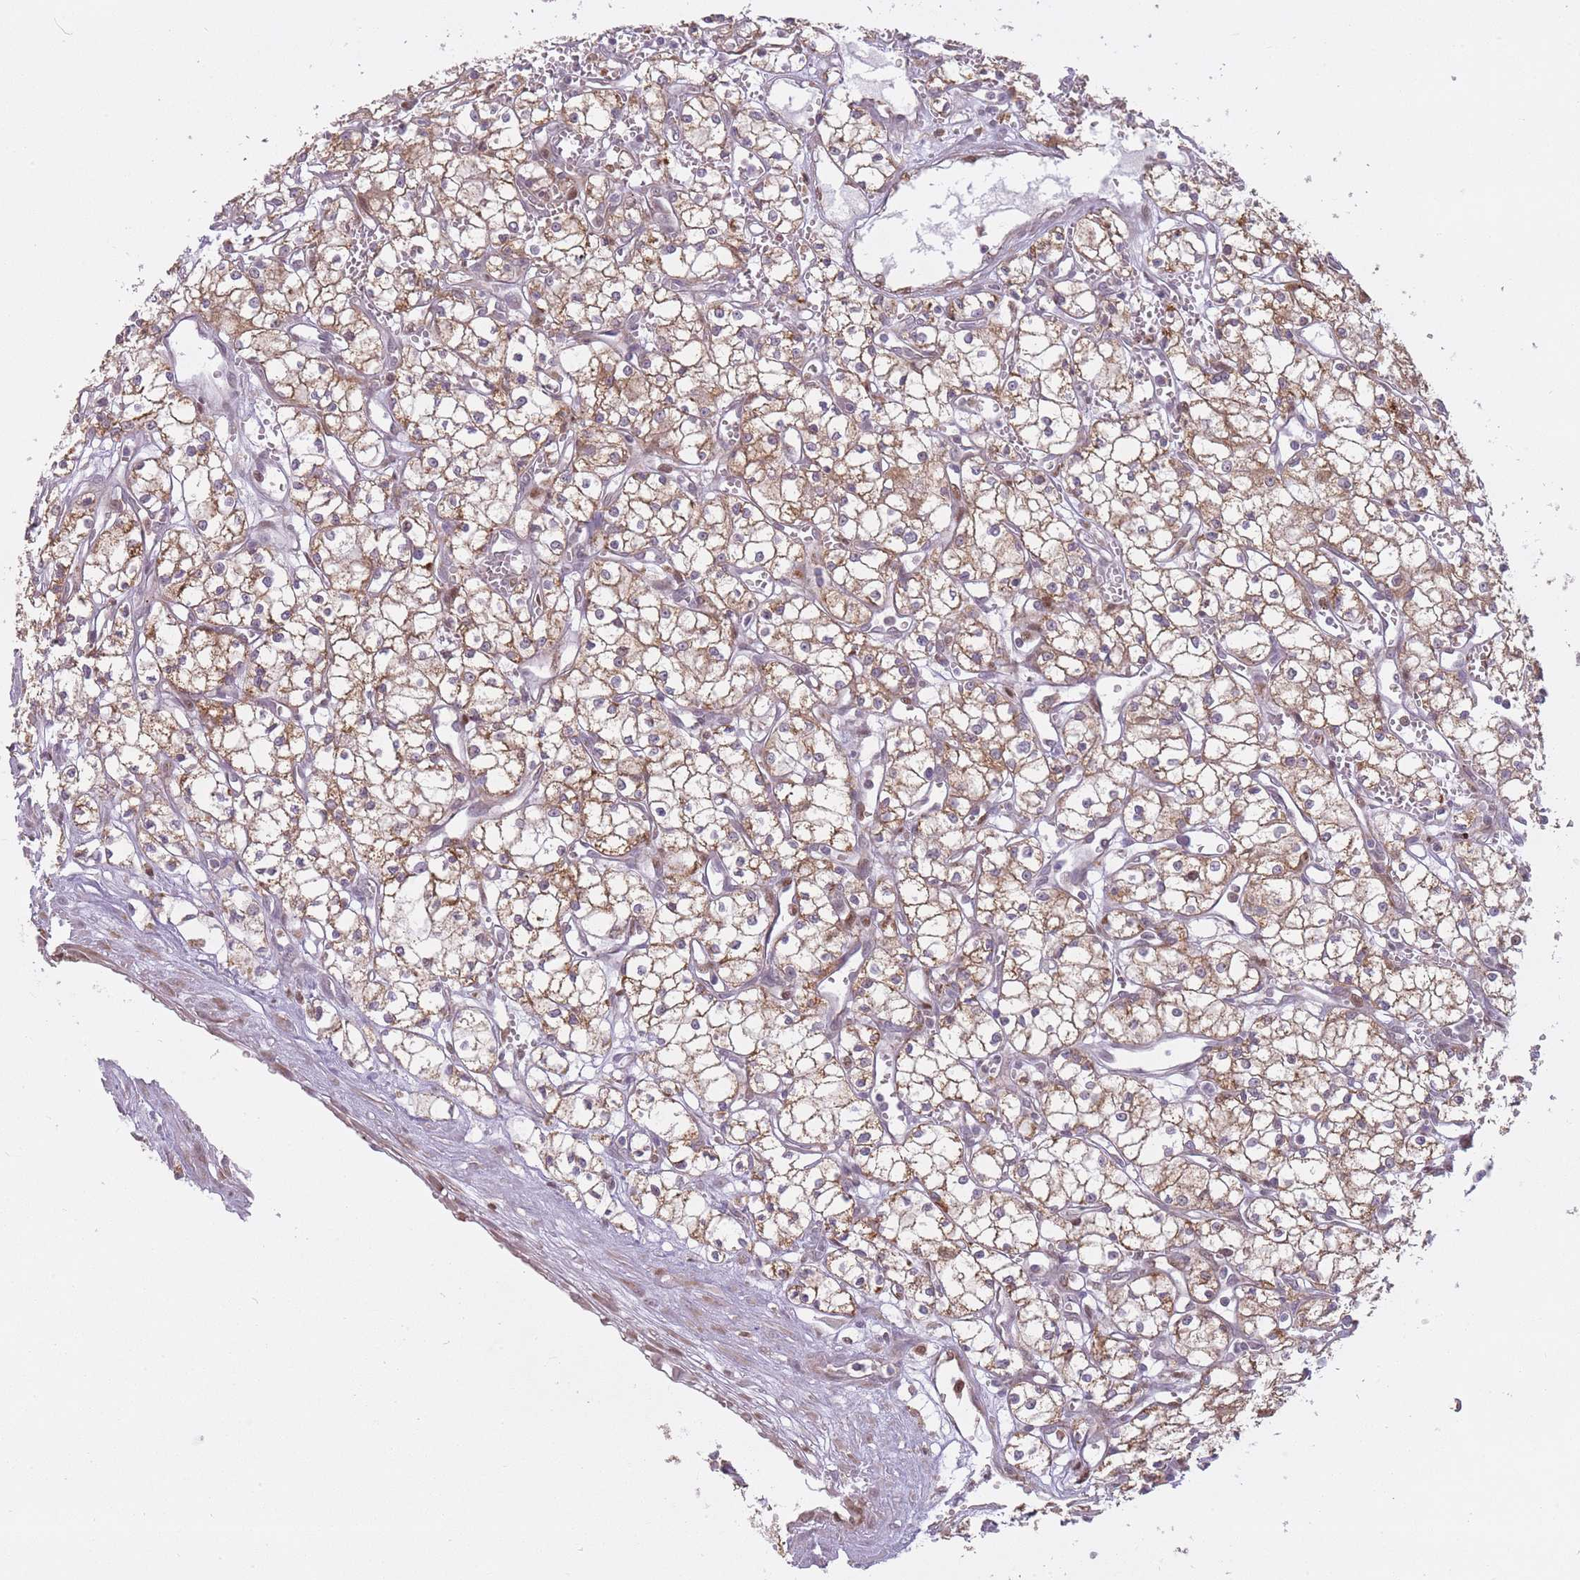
{"staining": {"intensity": "strong", "quantity": ">75%", "location": "cytoplasmic/membranous"}, "tissue": "renal cancer", "cell_type": "Tumor cells", "image_type": "cancer", "snomed": [{"axis": "morphology", "description": "Adenocarcinoma, NOS"}, {"axis": "topography", "description": "Kidney"}], "caption": "A photomicrograph of renal cancer (adenocarcinoma) stained for a protein demonstrates strong cytoplasmic/membranous brown staining in tumor cells.", "gene": "LGALS9", "patient": {"sex": "male", "age": 59}}